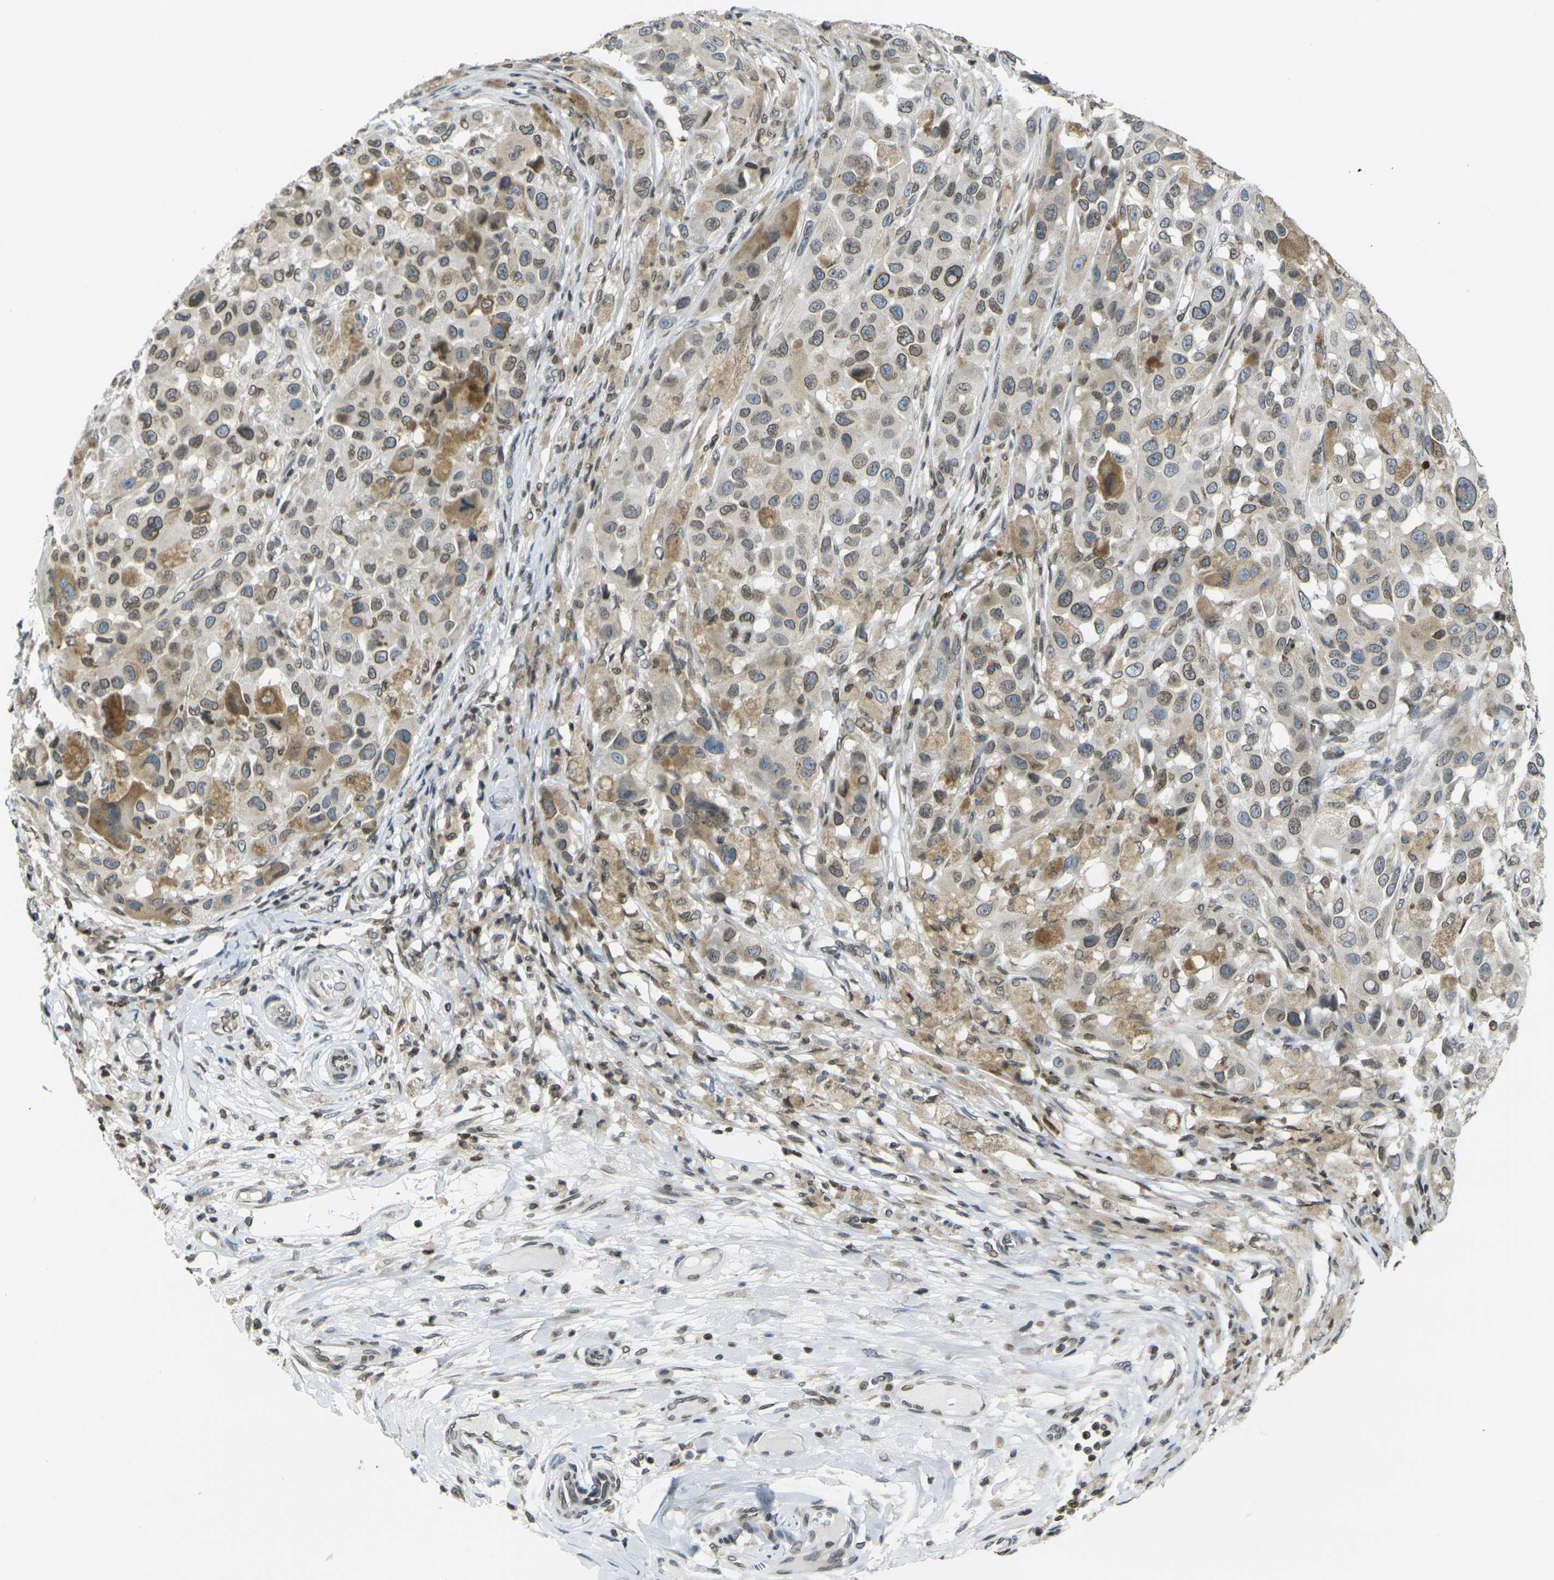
{"staining": {"intensity": "moderate", "quantity": ">75%", "location": "cytoplasmic/membranous,nuclear"}, "tissue": "melanoma", "cell_type": "Tumor cells", "image_type": "cancer", "snomed": [{"axis": "morphology", "description": "Malignant melanoma, NOS"}, {"axis": "topography", "description": "Skin"}], "caption": "High-power microscopy captured an IHC photomicrograph of malignant melanoma, revealing moderate cytoplasmic/membranous and nuclear positivity in approximately >75% of tumor cells. The protein is stained brown, and the nuclei are stained in blue (DAB IHC with brightfield microscopy, high magnification).", "gene": "BRDT", "patient": {"sex": "female", "age": 46}}